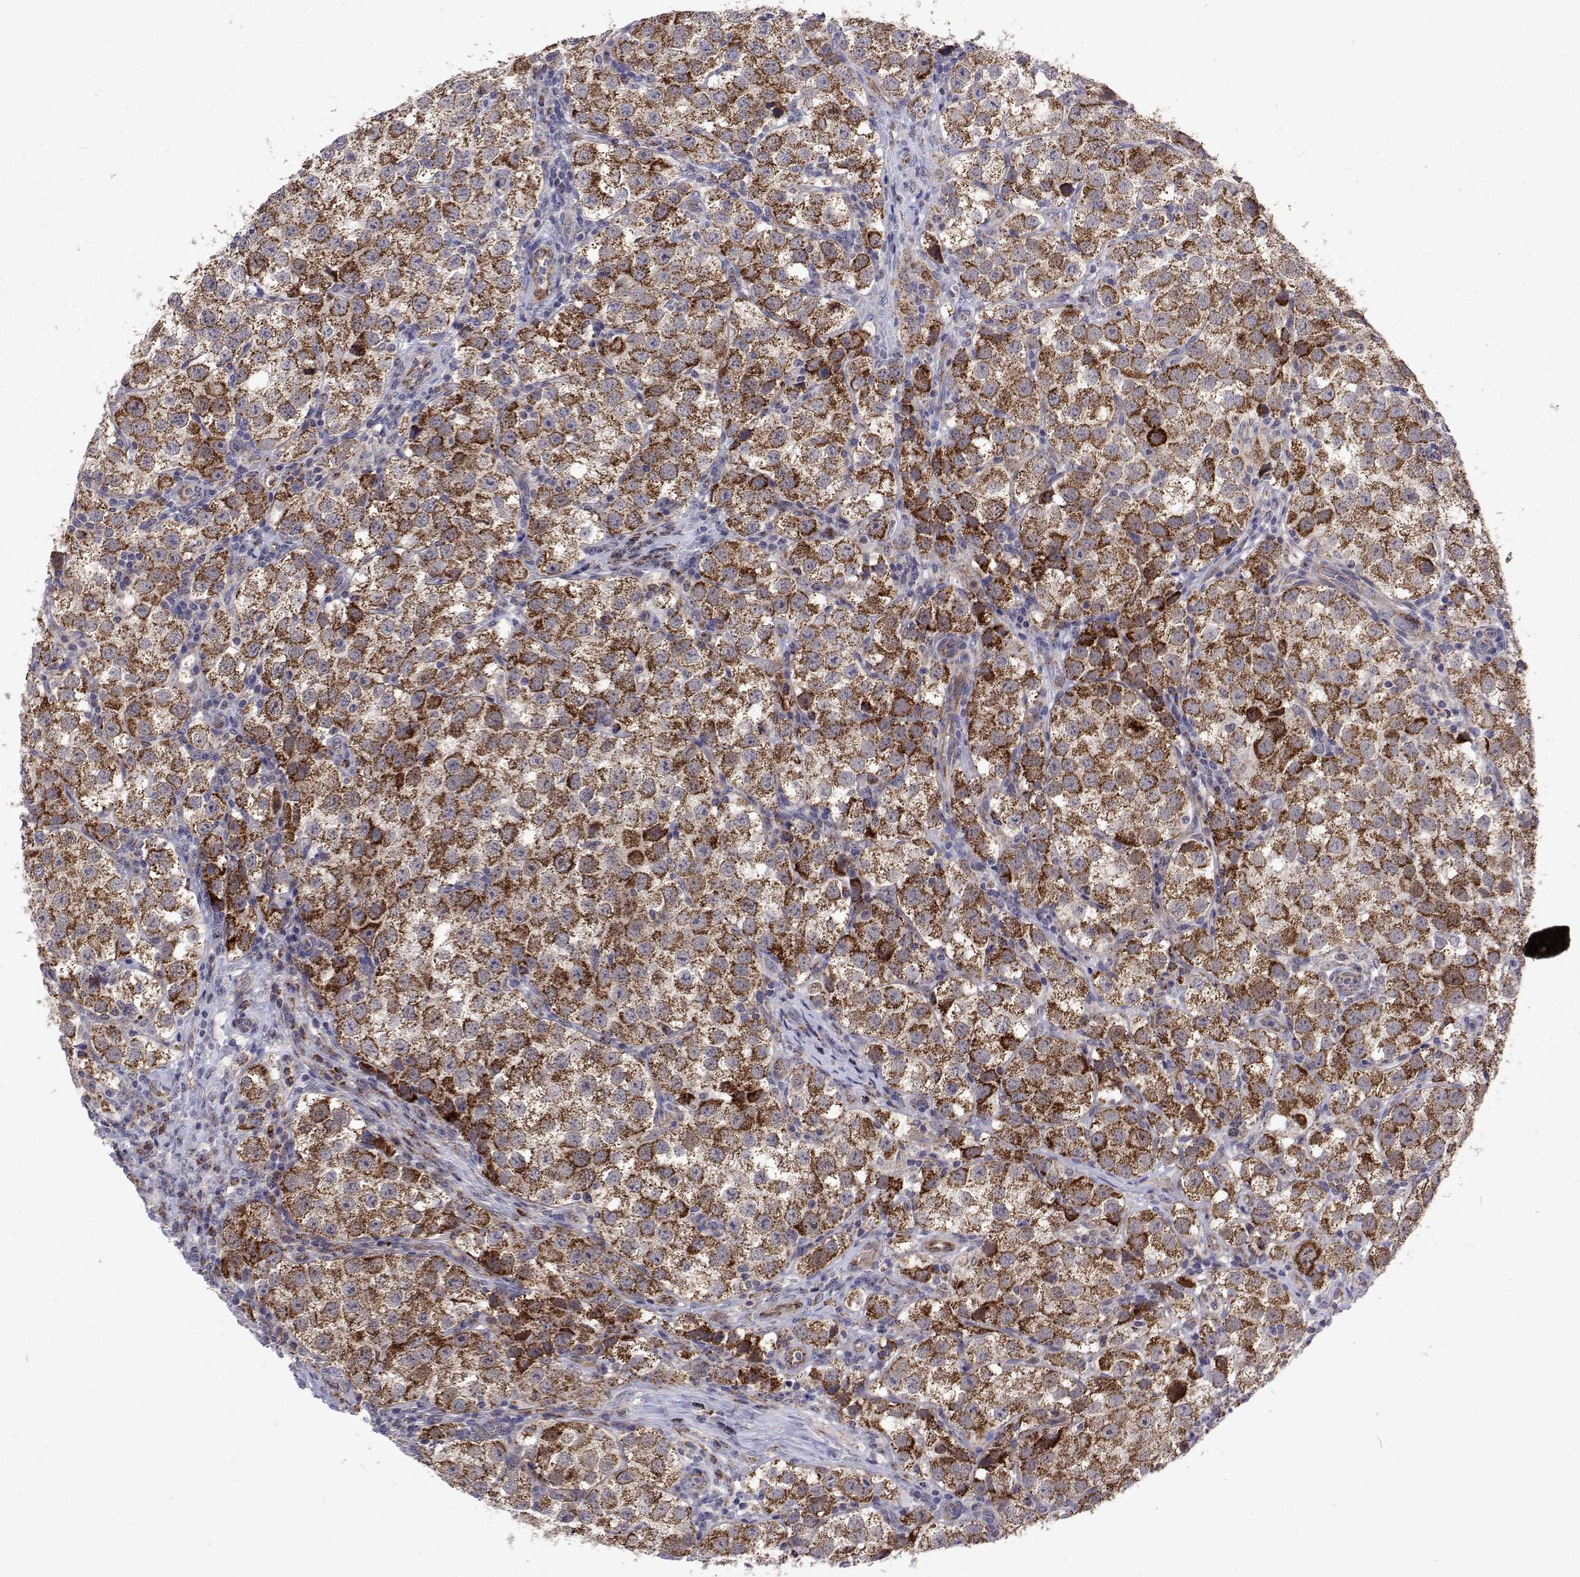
{"staining": {"intensity": "strong", "quantity": "25%-75%", "location": "cytoplasmic/membranous"}, "tissue": "testis cancer", "cell_type": "Tumor cells", "image_type": "cancer", "snomed": [{"axis": "morphology", "description": "Seminoma, NOS"}, {"axis": "topography", "description": "Testis"}], "caption": "A brown stain highlights strong cytoplasmic/membranous expression of a protein in human seminoma (testis) tumor cells.", "gene": "DHTKD1", "patient": {"sex": "male", "age": 37}}